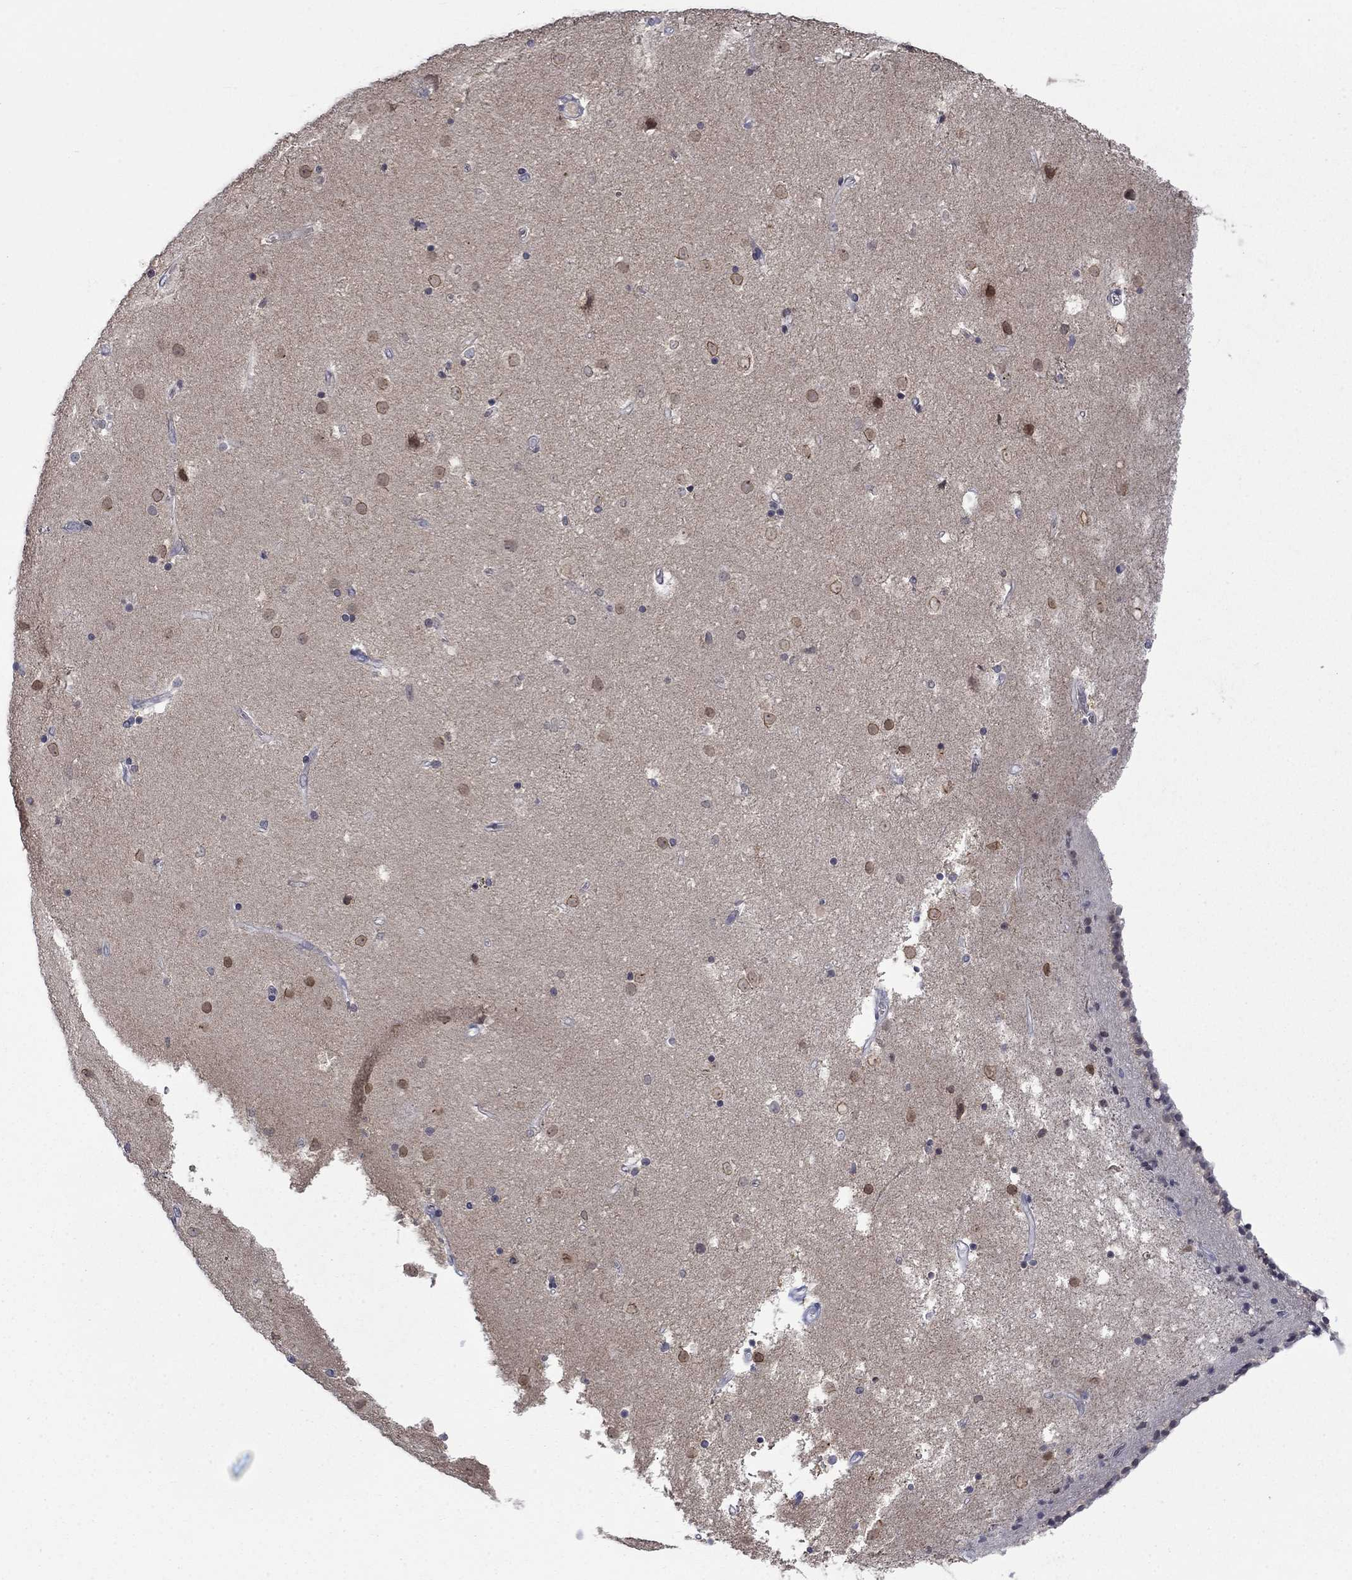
{"staining": {"intensity": "moderate", "quantity": "<25%", "location": "nuclear"}, "tissue": "caudate", "cell_type": "Glial cells", "image_type": "normal", "snomed": [{"axis": "morphology", "description": "Normal tissue, NOS"}, {"axis": "topography", "description": "Lateral ventricle wall"}], "caption": "A histopathology image of human caudate stained for a protein exhibits moderate nuclear brown staining in glial cells. Immunohistochemistry (ihc) stains the protein in brown and the nuclei are stained blue.", "gene": "NSMF", "patient": {"sex": "female", "age": 71}}